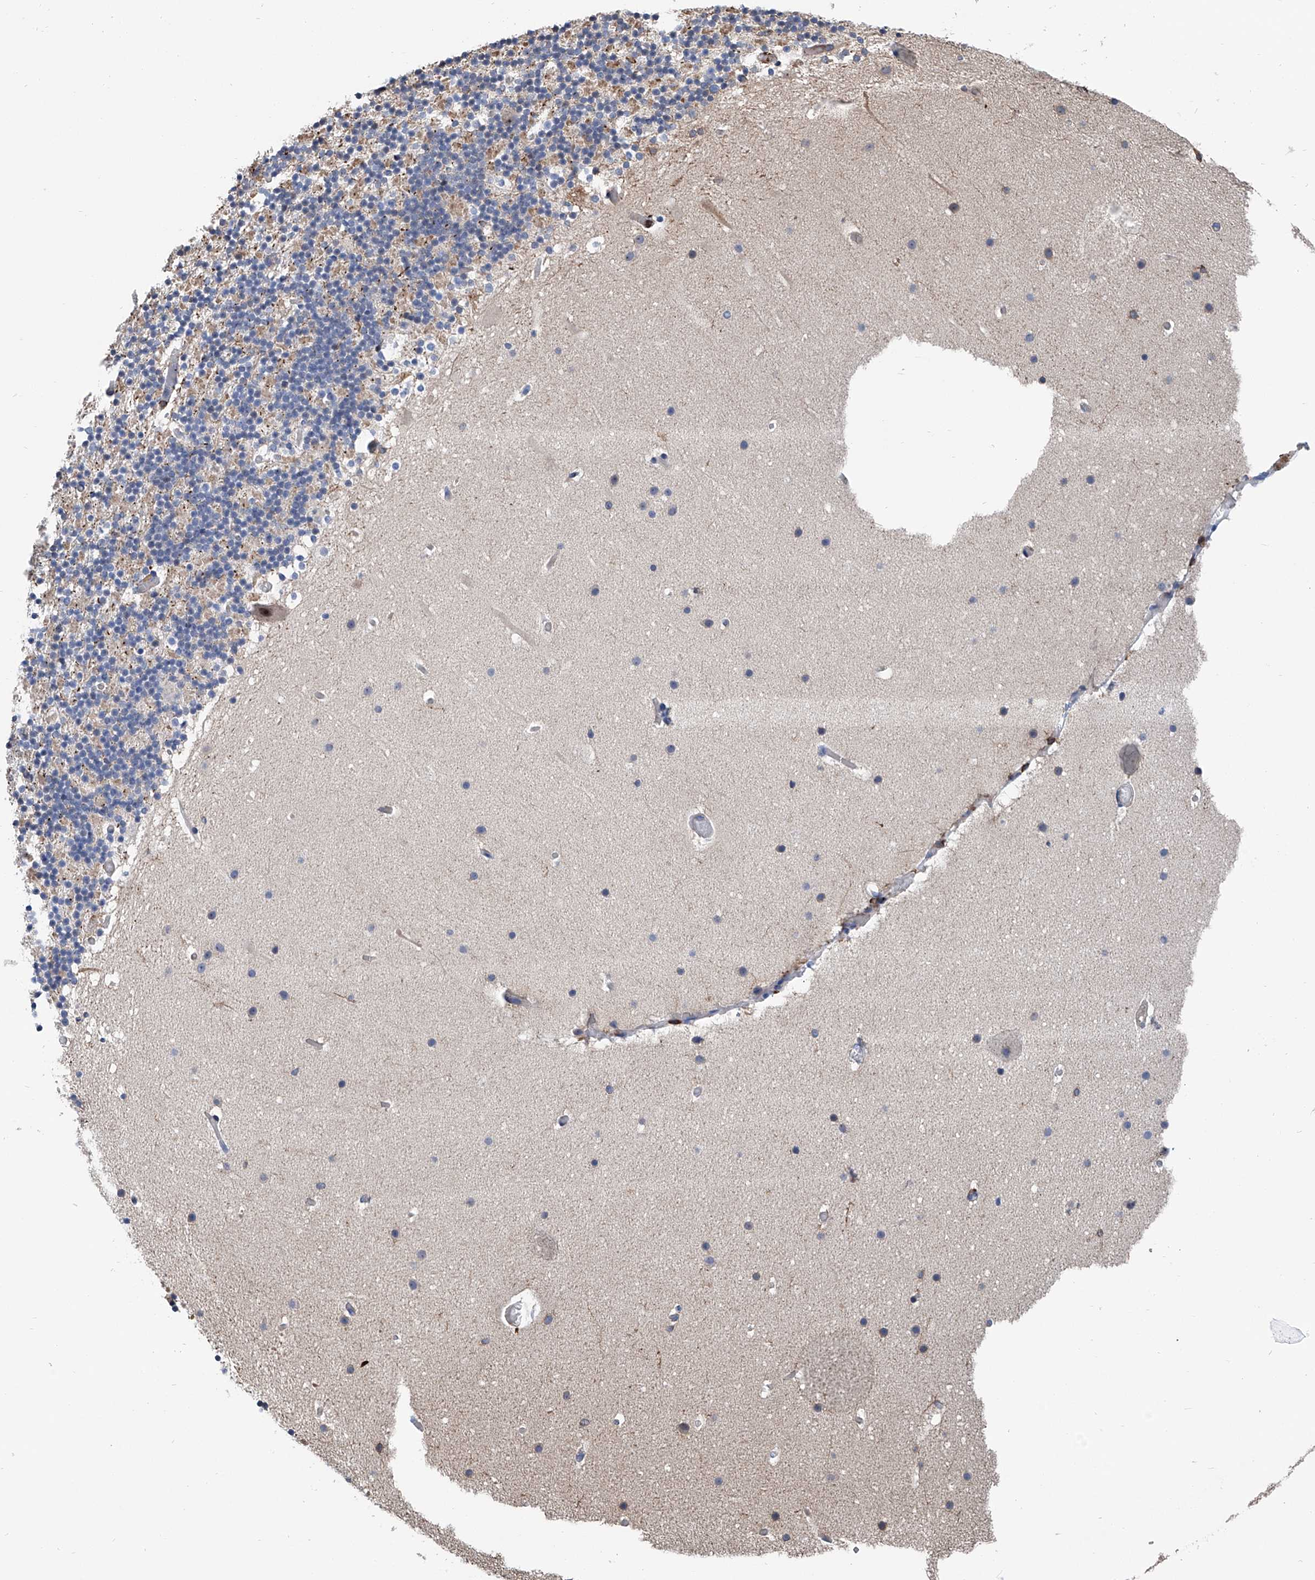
{"staining": {"intensity": "weak", "quantity": "<25%", "location": "cytoplasmic/membranous"}, "tissue": "cerebellum", "cell_type": "Cells in granular layer", "image_type": "normal", "snomed": [{"axis": "morphology", "description": "Normal tissue, NOS"}, {"axis": "topography", "description": "Cerebellum"}], "caption": "An immunohistochemistry micrograph of unremarkable cerebellum is shown. There is no staining in cells in granular layer of cerebellum.", "gene": "ZNF484", "patient": {"sex": "male", "age": 57}}